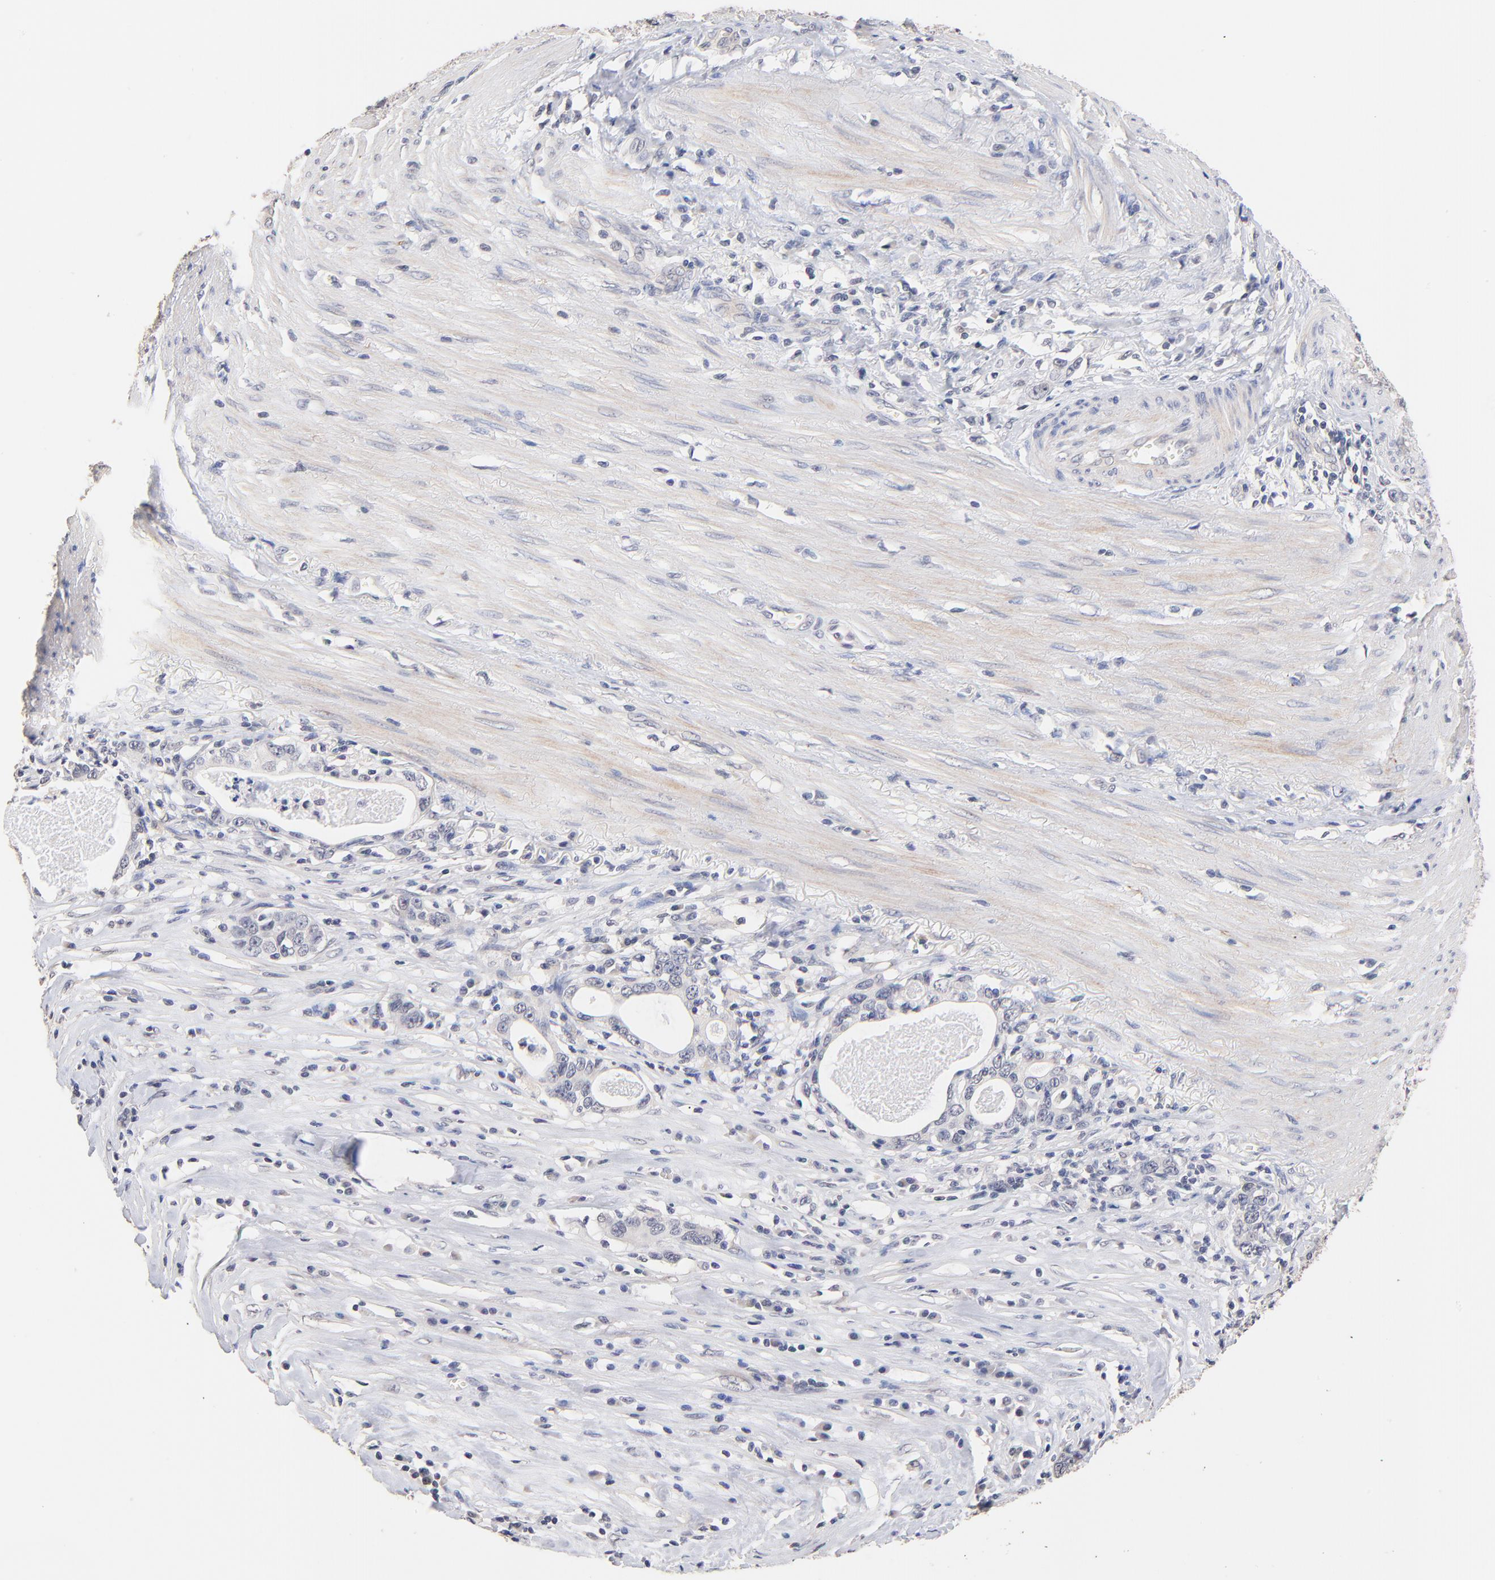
{"staining": {"intensity": "negative", "quantity": "none", "location": "none"}, "tissue": "stomach cancer", "cell_type": "Tumor cells", "image_type": "cancer", "snomed": [{"axis": "morphology", "description": "Adenocarcinoma, NOS"}, {"axis": "topography", "description": "Stomach, lower"}], "caption": "Immunohistochemistry (IHC) of human adenocarcinoma (stomach) exhibits no positivity in tumor cells.", "gene": "RIBC2", "patient": {"sex": "female", "age": 72}}